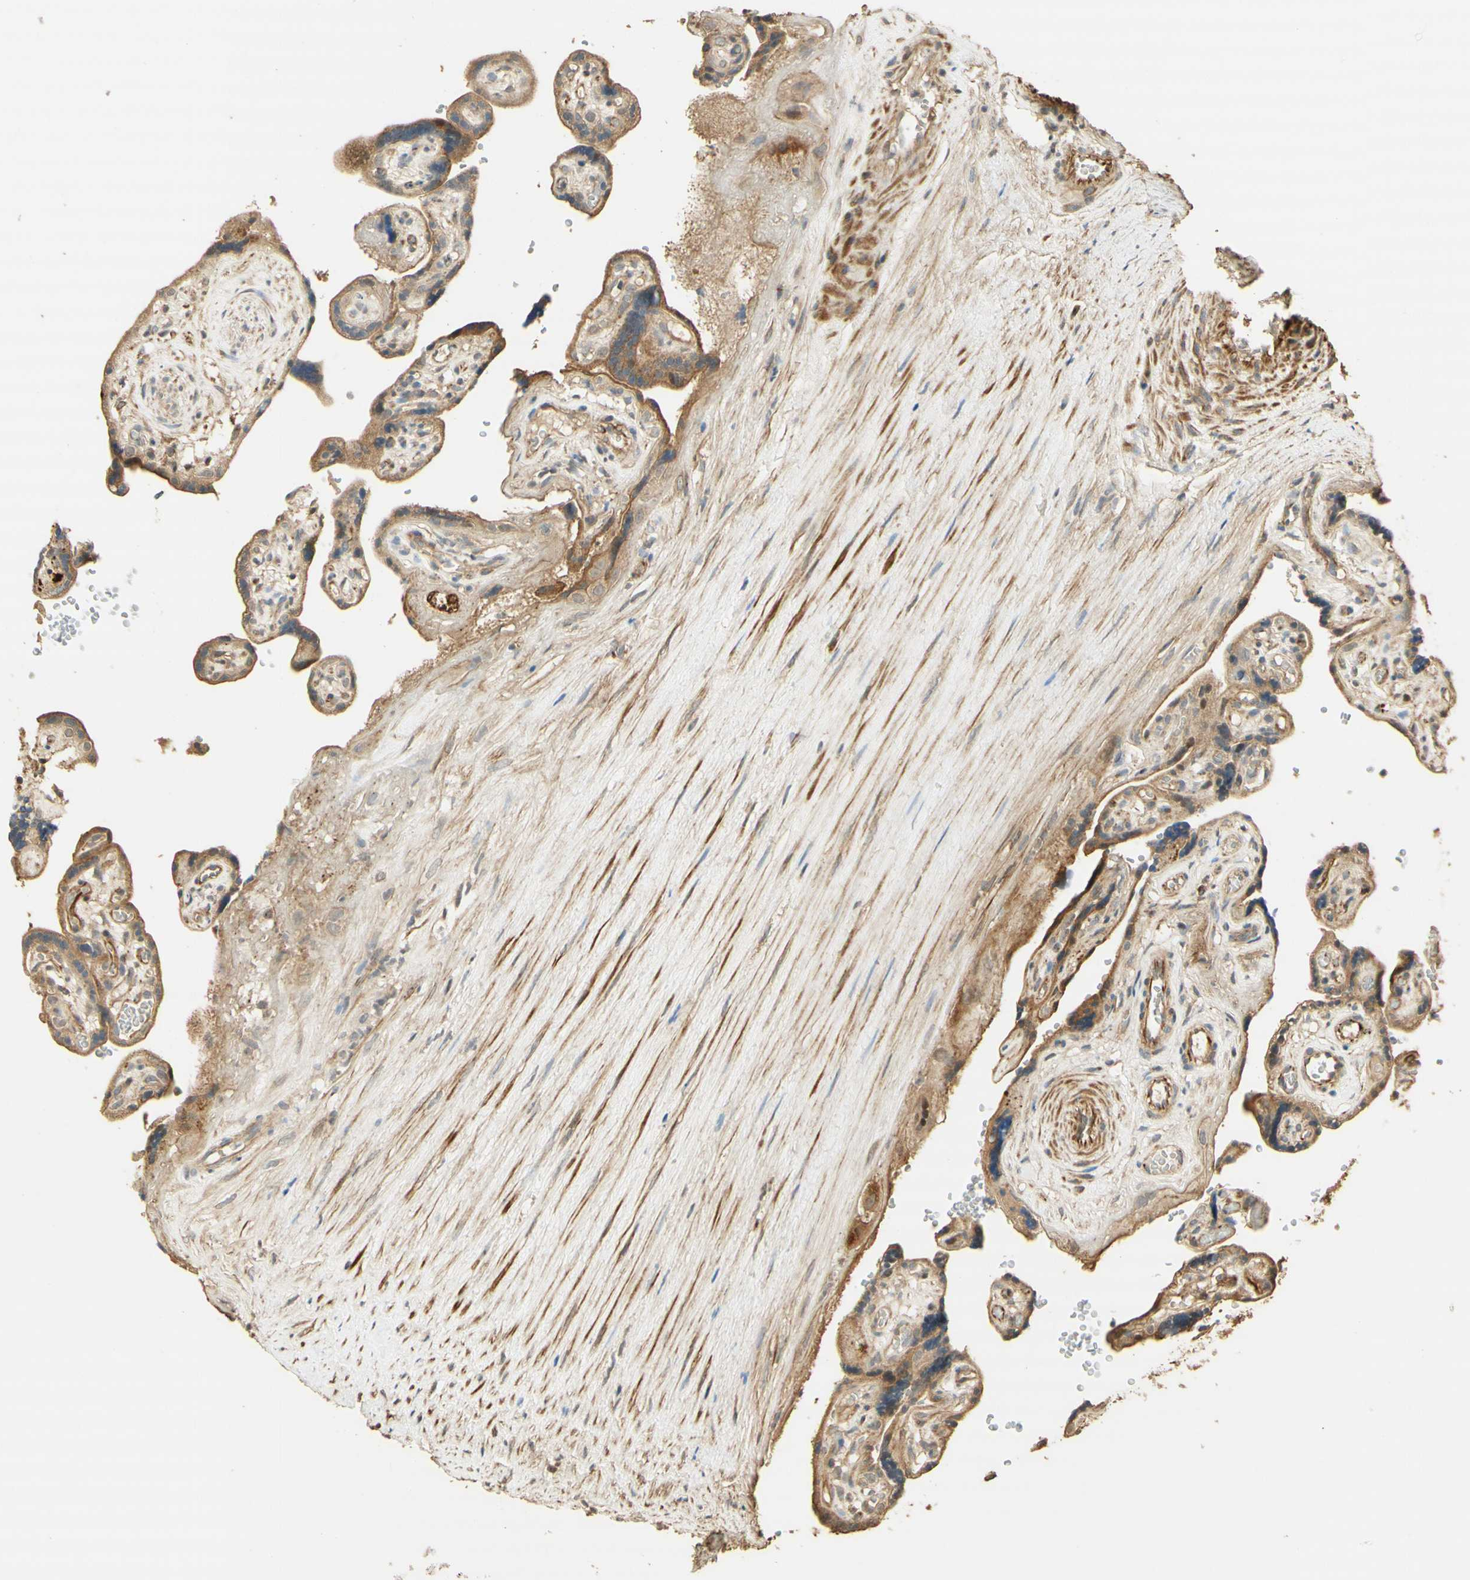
{"staining": {"intensity": "weak", "quantity": ">75%", "location": "cytoplasmic/membranous"}, "tissue": "placenta", "cell_type": "Decidual cells", "image_type": "normal", "snomed": [{"axis": "morphology", "description": "Normal tissue, NOS"}, {"axis": "topography", "description": "Placenta"}], "caption": "This image shows IHC staining of benign human placenta, with low weak cytoplasmic/membranous expression in approximately >75% of decidual cells.", "gene": "AGER", "patient": {"sex": "female", "age": 30}}